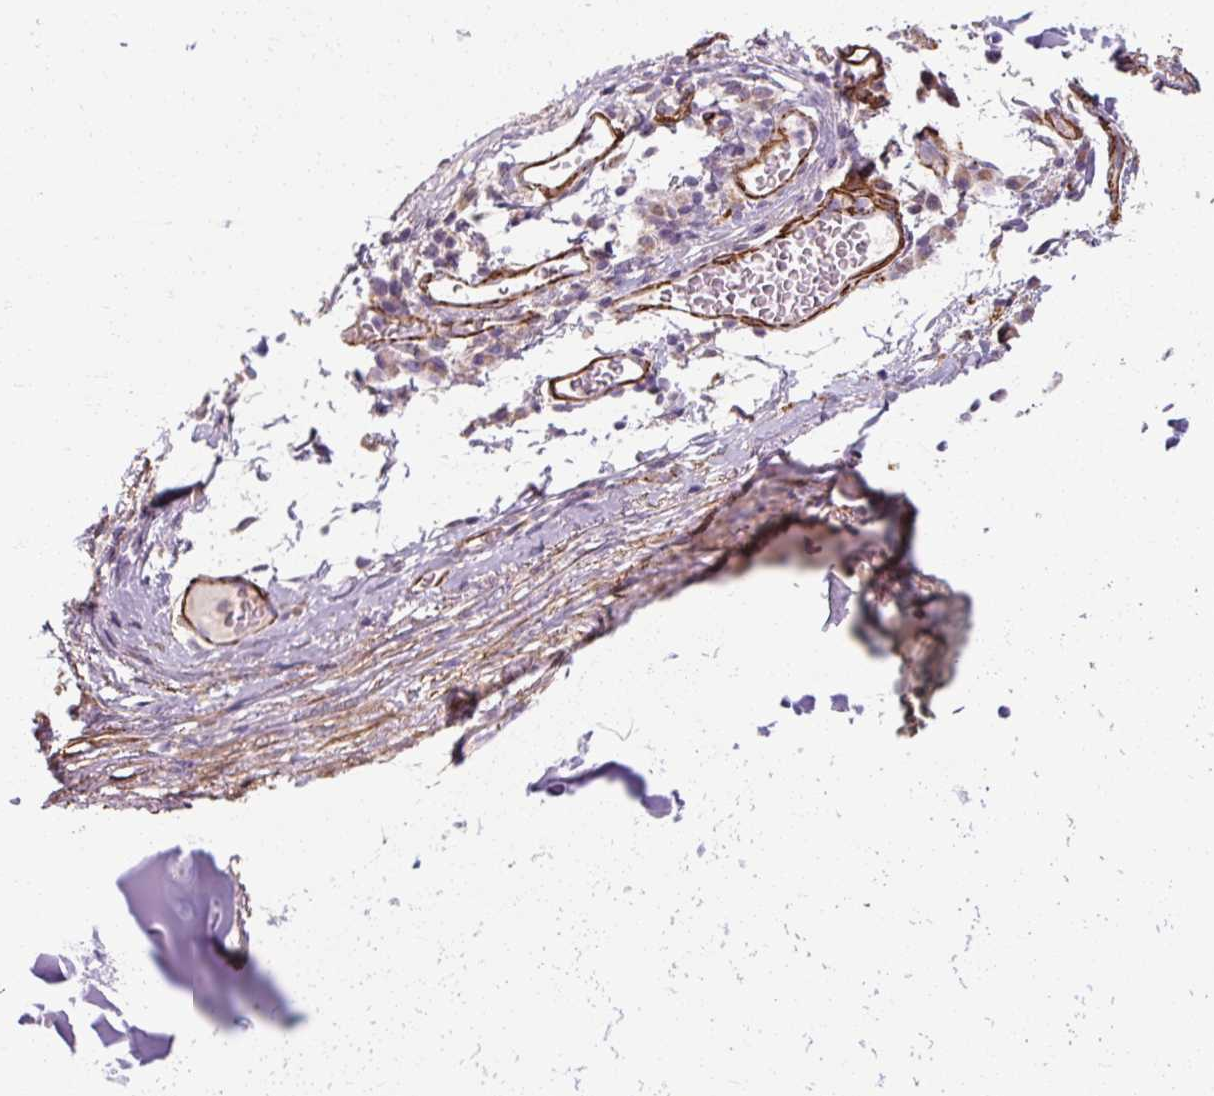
{"staining": {"intensity": "negative", "quantity": "none", "location": "none"}, "tissue": "soft tissue", "cell_type": "Chondrocytes", "image_type": "normal", "snomed": [{"axis": "morphology", "description": "Normal tissue, NOS"}, {"axis": "topography", "description": "Cartilage tissue"}, {"axis": "topography", "description": "Bronchus"}], "caption": "A photomicrograph of soft tissue stained for a protein exhibits no brown staining in chondrocytes. The staining was performed using DAB to visualize the protein expression in brown, while the nuclei were stained in blue with hematoxylin (Magnification: 20x).", "gene": "MRPS5", "patient": {"sex": "male", "age": 56}}